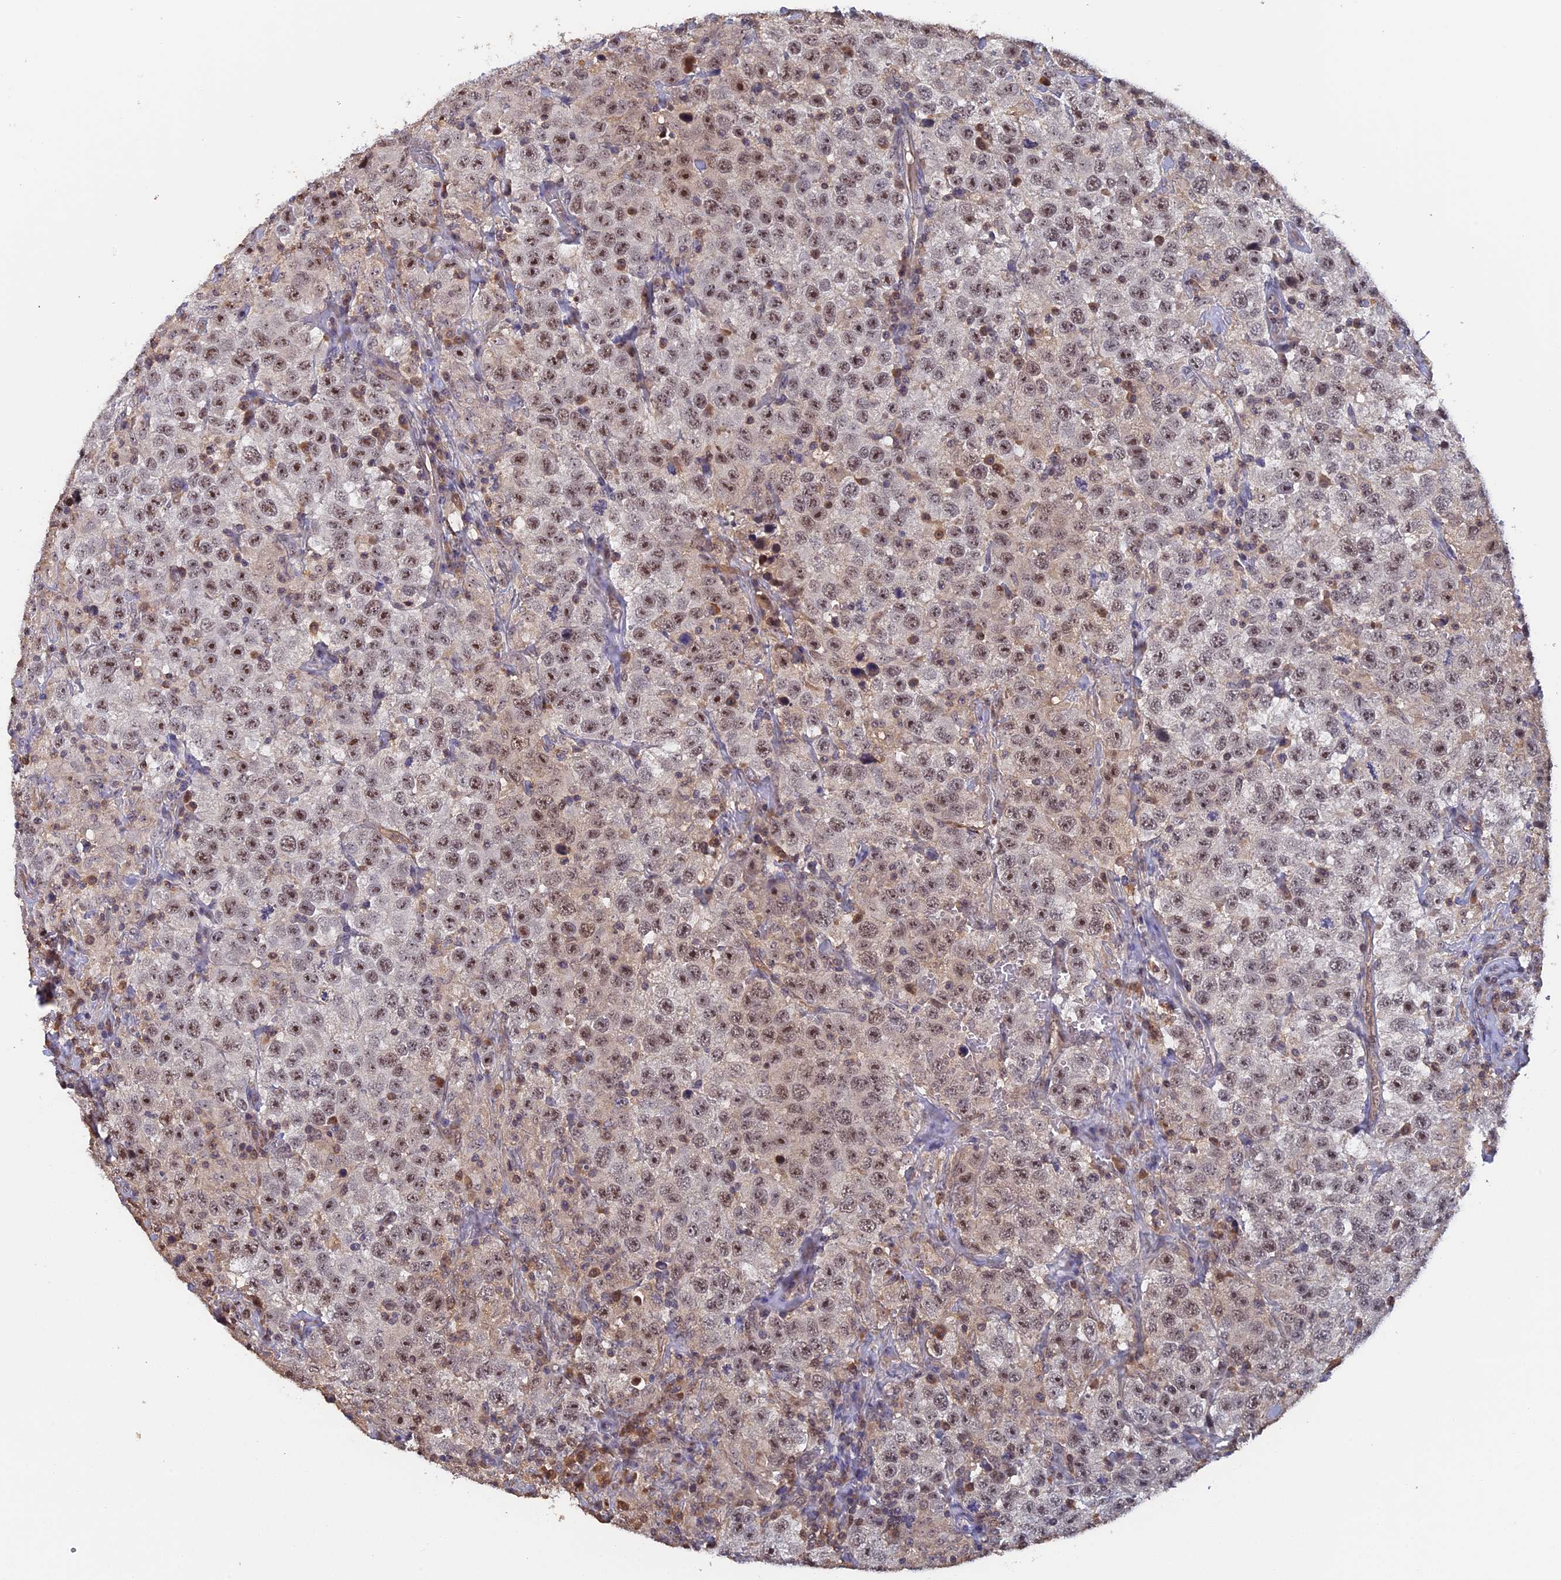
{"staining": {"intensity": "moderate", "quantity": ">75%", "location": "nuclear"}, "tissue": "testis cancer", "cell_type": "Tumor cells", "image_type": "cancer", "snomed": [{"axis": "morphology", "description": "Seminoma, NOS"}, {"axis": "topography", "description": "Testis"}], "caption": "This histopathology image shows immunohistochemistry staining of testis cancer, with medium moderate nuclear staining in approximately >75% of tumor cells.", "gene": "FAM98C", "patient": {"sex": "male", "age": 41}}